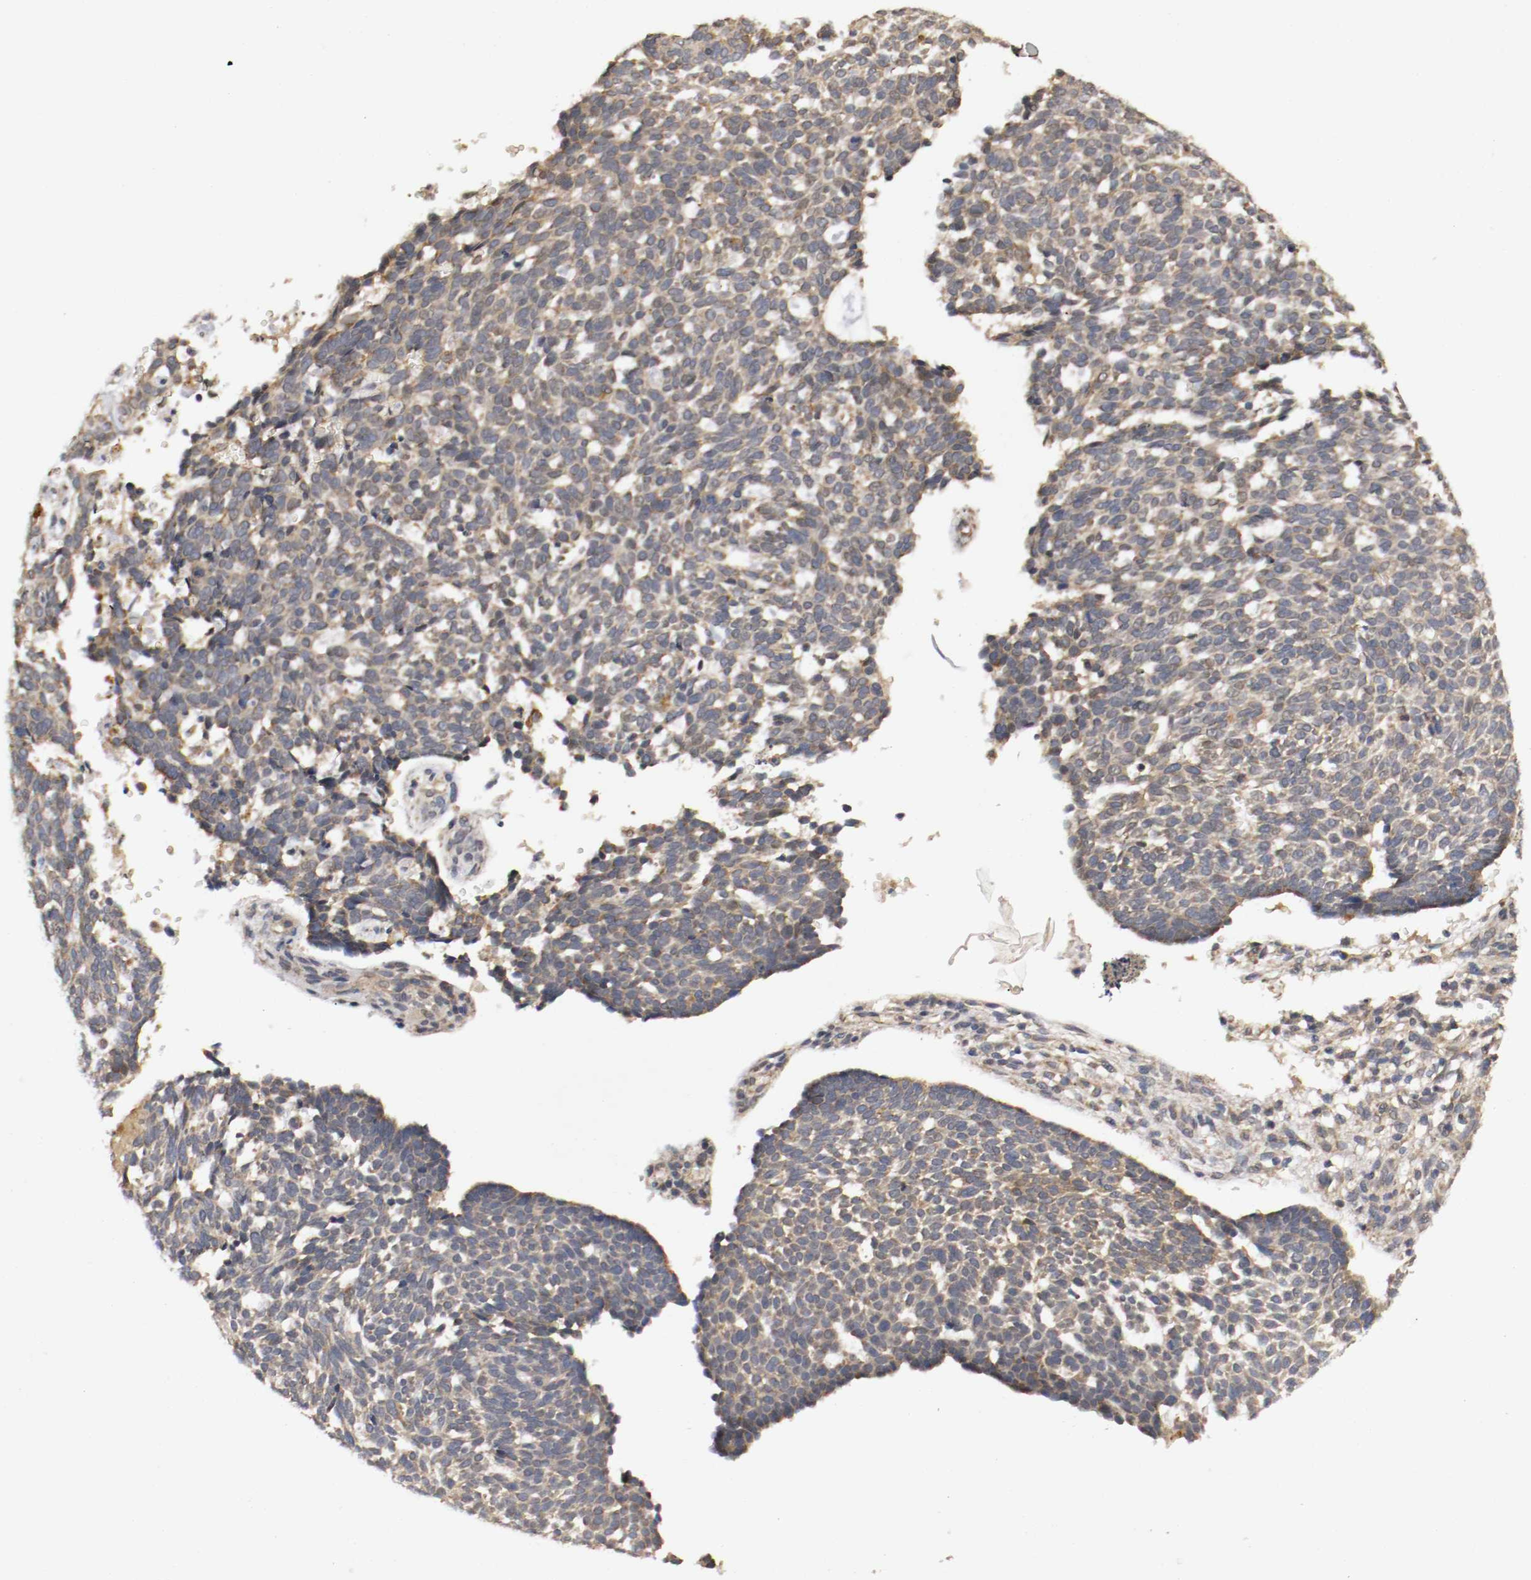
{"staining": {"intensity": "weak", "quantity": ">75%", "location": "cytoplasmic/membranous"}, "tissue": "skin cancer", "cell_type": "Tumor cells", "image_type": "cancer", "snomed": [{"axis": "morphology", "description": "Normal tissue, NOS"}, {"axis": "morphology", "description": "Basal cell carcinoma"}, {"axis": "topography", "description": "Skin"}], "caption": "Protein staining demonstrates weak cytoplasmic/membranous expression in about >75% of tumor cells in skin cancer.", "gene": "TNFRSF1B", "patient": {"sex": "male", "age": 87}}